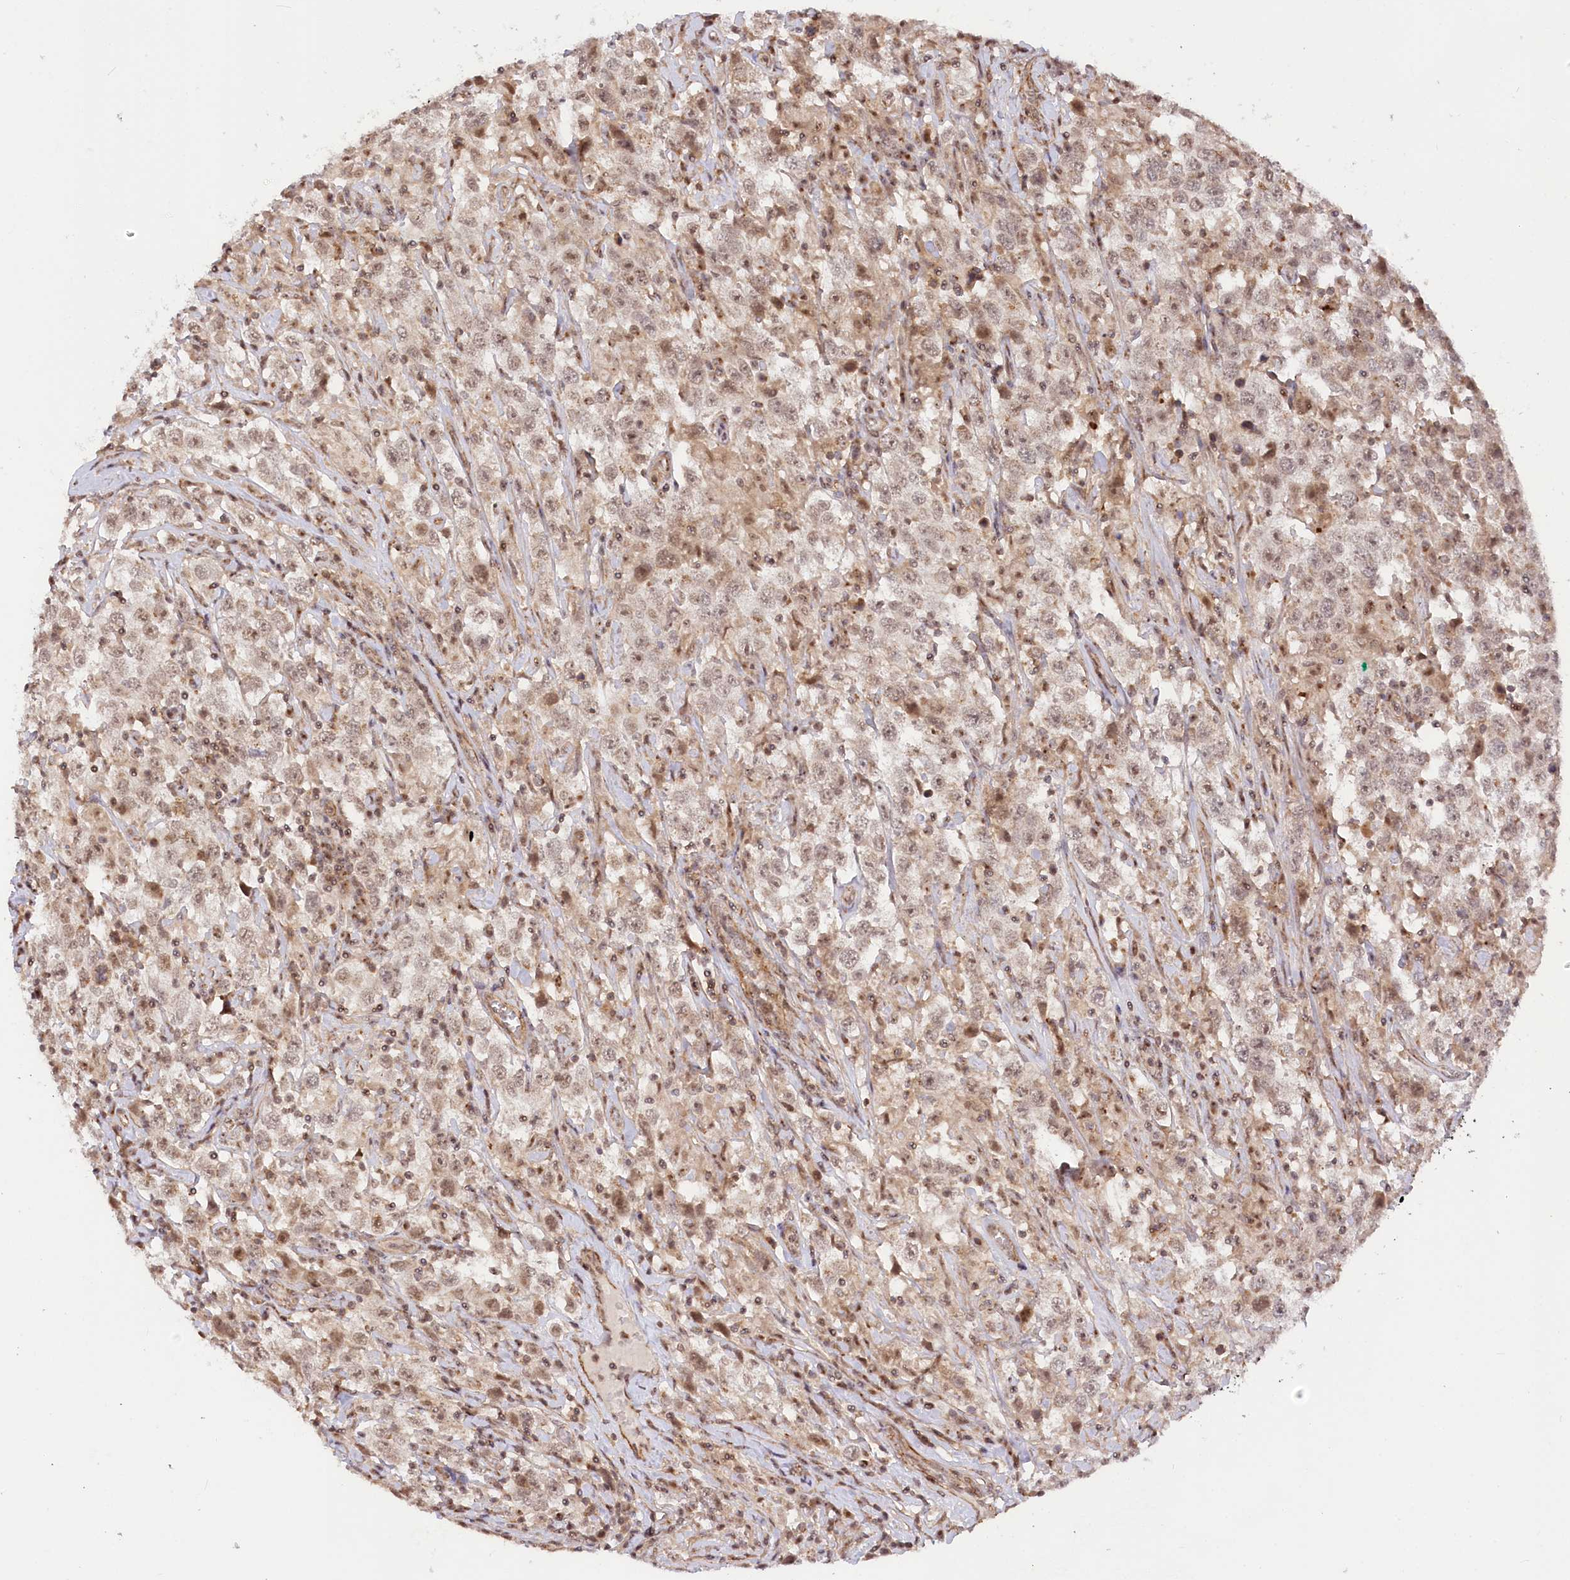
{"staining": {"intensity": "weak", "quantity": ">75%", "location": "nuclear"}, "tissue": "testis cancer", "cell_type": "Tumor cells", "image_type": "cancer", "snomed": [{"axis": "morphology", "description": "Seminoma, NOS"}, {"axis": "topography", "description": "Testis"}], "caption": "Tumor cells exhibit weak nuclear staining in approximately >75% of cells in seminoma (testis). Immunohistochemistry (ihc) stains the protein of interest in brown and the nuclei are stained blue.", "gene": "GNL3L", "patient": {"sex": "male", "age": 41}}